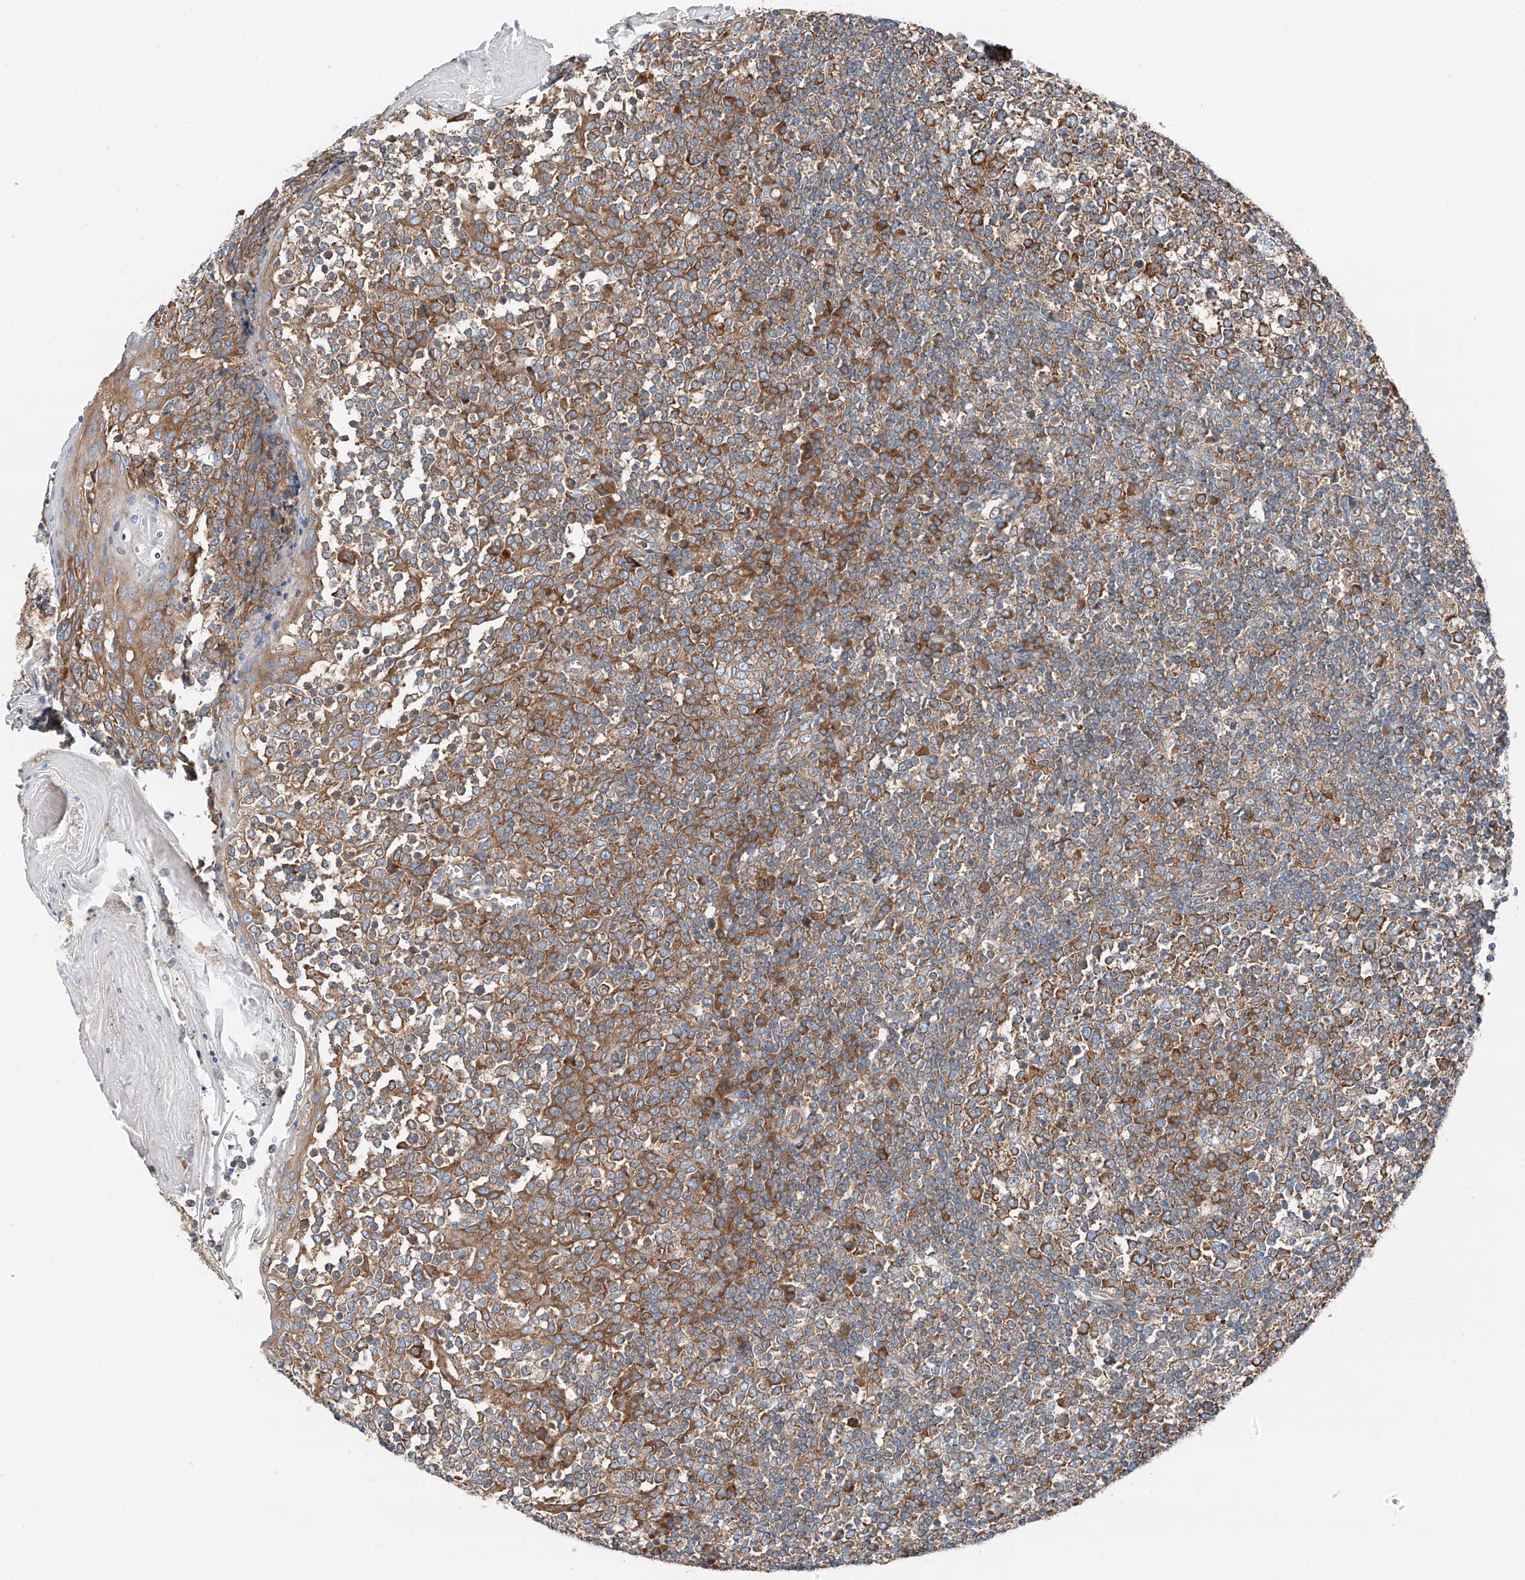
{"staining": {"intensity": "strong", "quantity": "25%-75%", "location": "cytoplasmic/membranous"}, "tissue": "tonsil", "cell_type": "Germinal center cells", "image_type": "normal", "snomed": [{"axis": "morphology", "description": "Normal tissue, NOS"}, {"axis": "topography", "description": "Tonsil"}], "caption": "Germinal center cells demonstrate high levels of strong cytoplasmic/membranous positivity in approximately 25%-75% of cells in benign human tonsil. Nuclei are stained in blue.", "gene": "ZC3H15", "patient": {"sex": "female", "age": 19}}